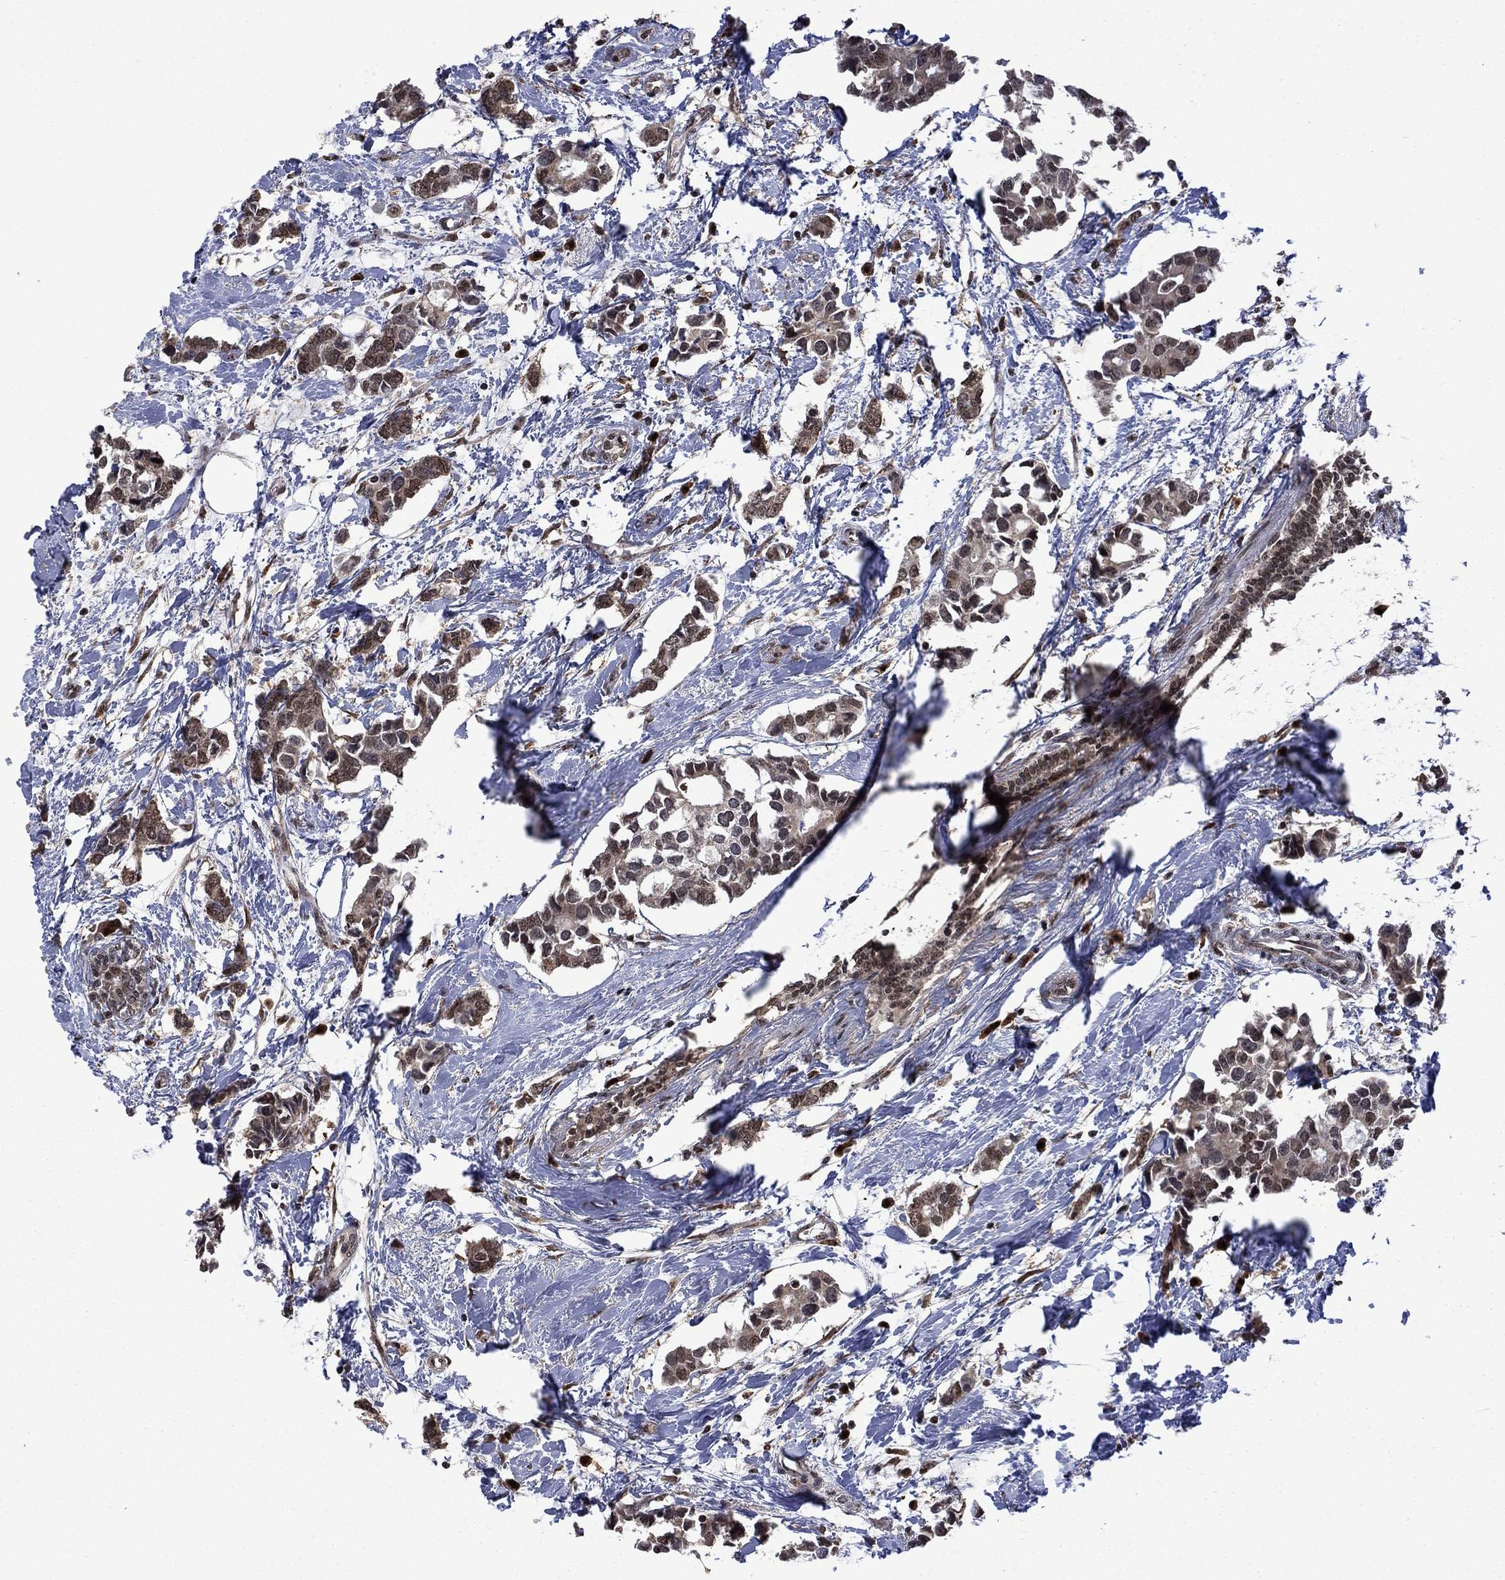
{"staining": {"intensity": "weak", "quantity": "25%-75%", "location": "cytoplasmic/membranous,nuclear"}, "tissue": "breast cancer", "cell_type": "Tumor cells", "image_type": "cancer", "snomed": [{"axis": "morphology", "description": "Duct carcinoma"}, {"axis": "topography", "description": "Breast"}], "caption": "A micrograph of human breast cancer (invasive ductal carcinoma) stained for a protein exhibits weak cytoplasmic/membranous and nuclear brown staining in tumor cells.", "gene": "FBL", "patient": {"sex": "female", "age": 83}}